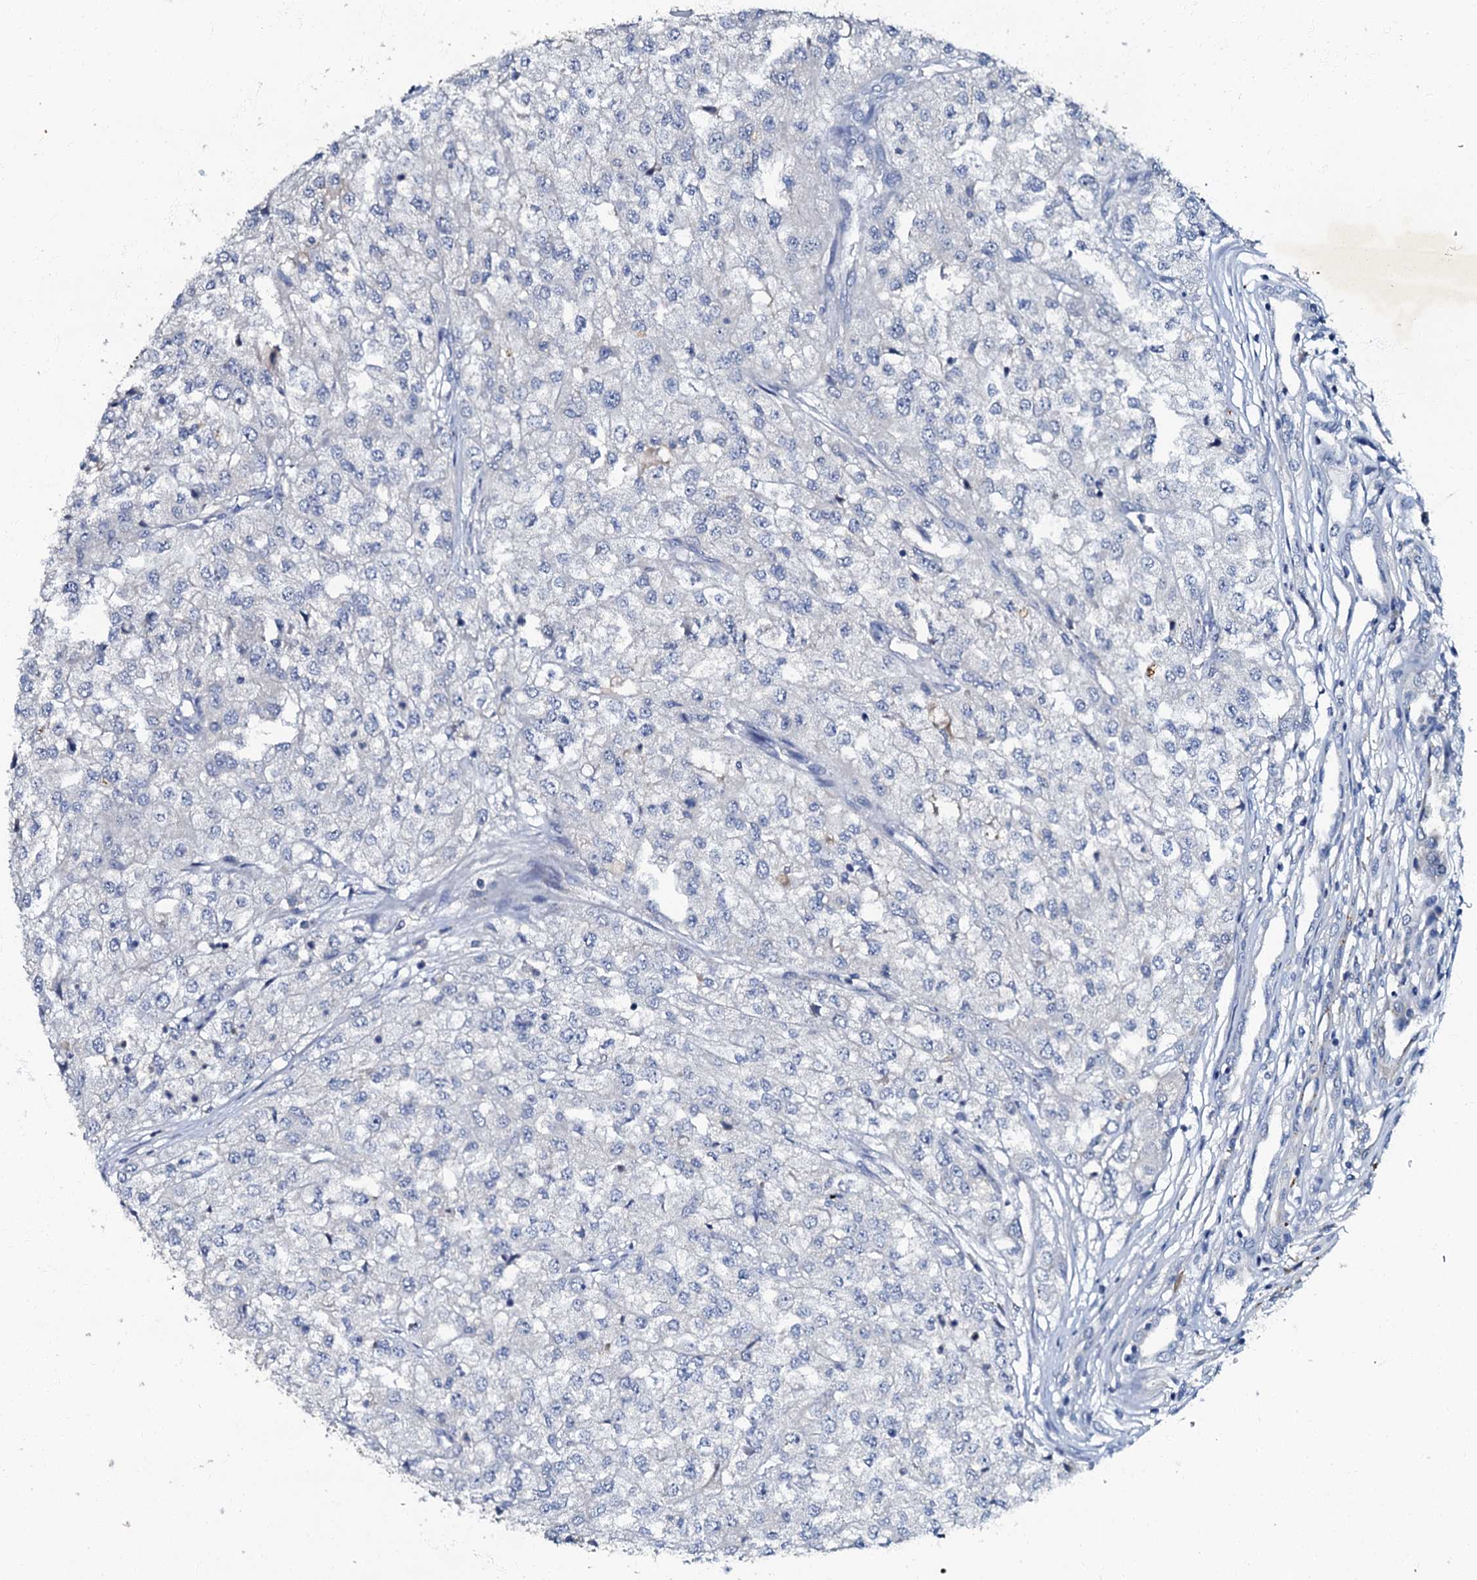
{"staining": {"intensity": "negative", "quantity": "none", "location": "none"}, "tissue": "renal cancer", "cell_type": "Tumor cells", "image_type": "cancer", "snomed": [{"axis": "morphology", "description": "Adenocarcinoma, NOS"}, {"axis": "topography", "description": "Kidney"}], "caption": "High power microscopy photomicrograph of an immunohistochemistry (IHC) micrograph of renal cancer, revealing no significant expression in tumor cells. (Stains: DAB (3,3'-diaminobenzidine) immunohistochemistry with hematoxylin counter stain, Microscopy: brightfield microscopy at high magnification).", "gene": "OLAH", "patient": {"sex": "female", "age": 54}}